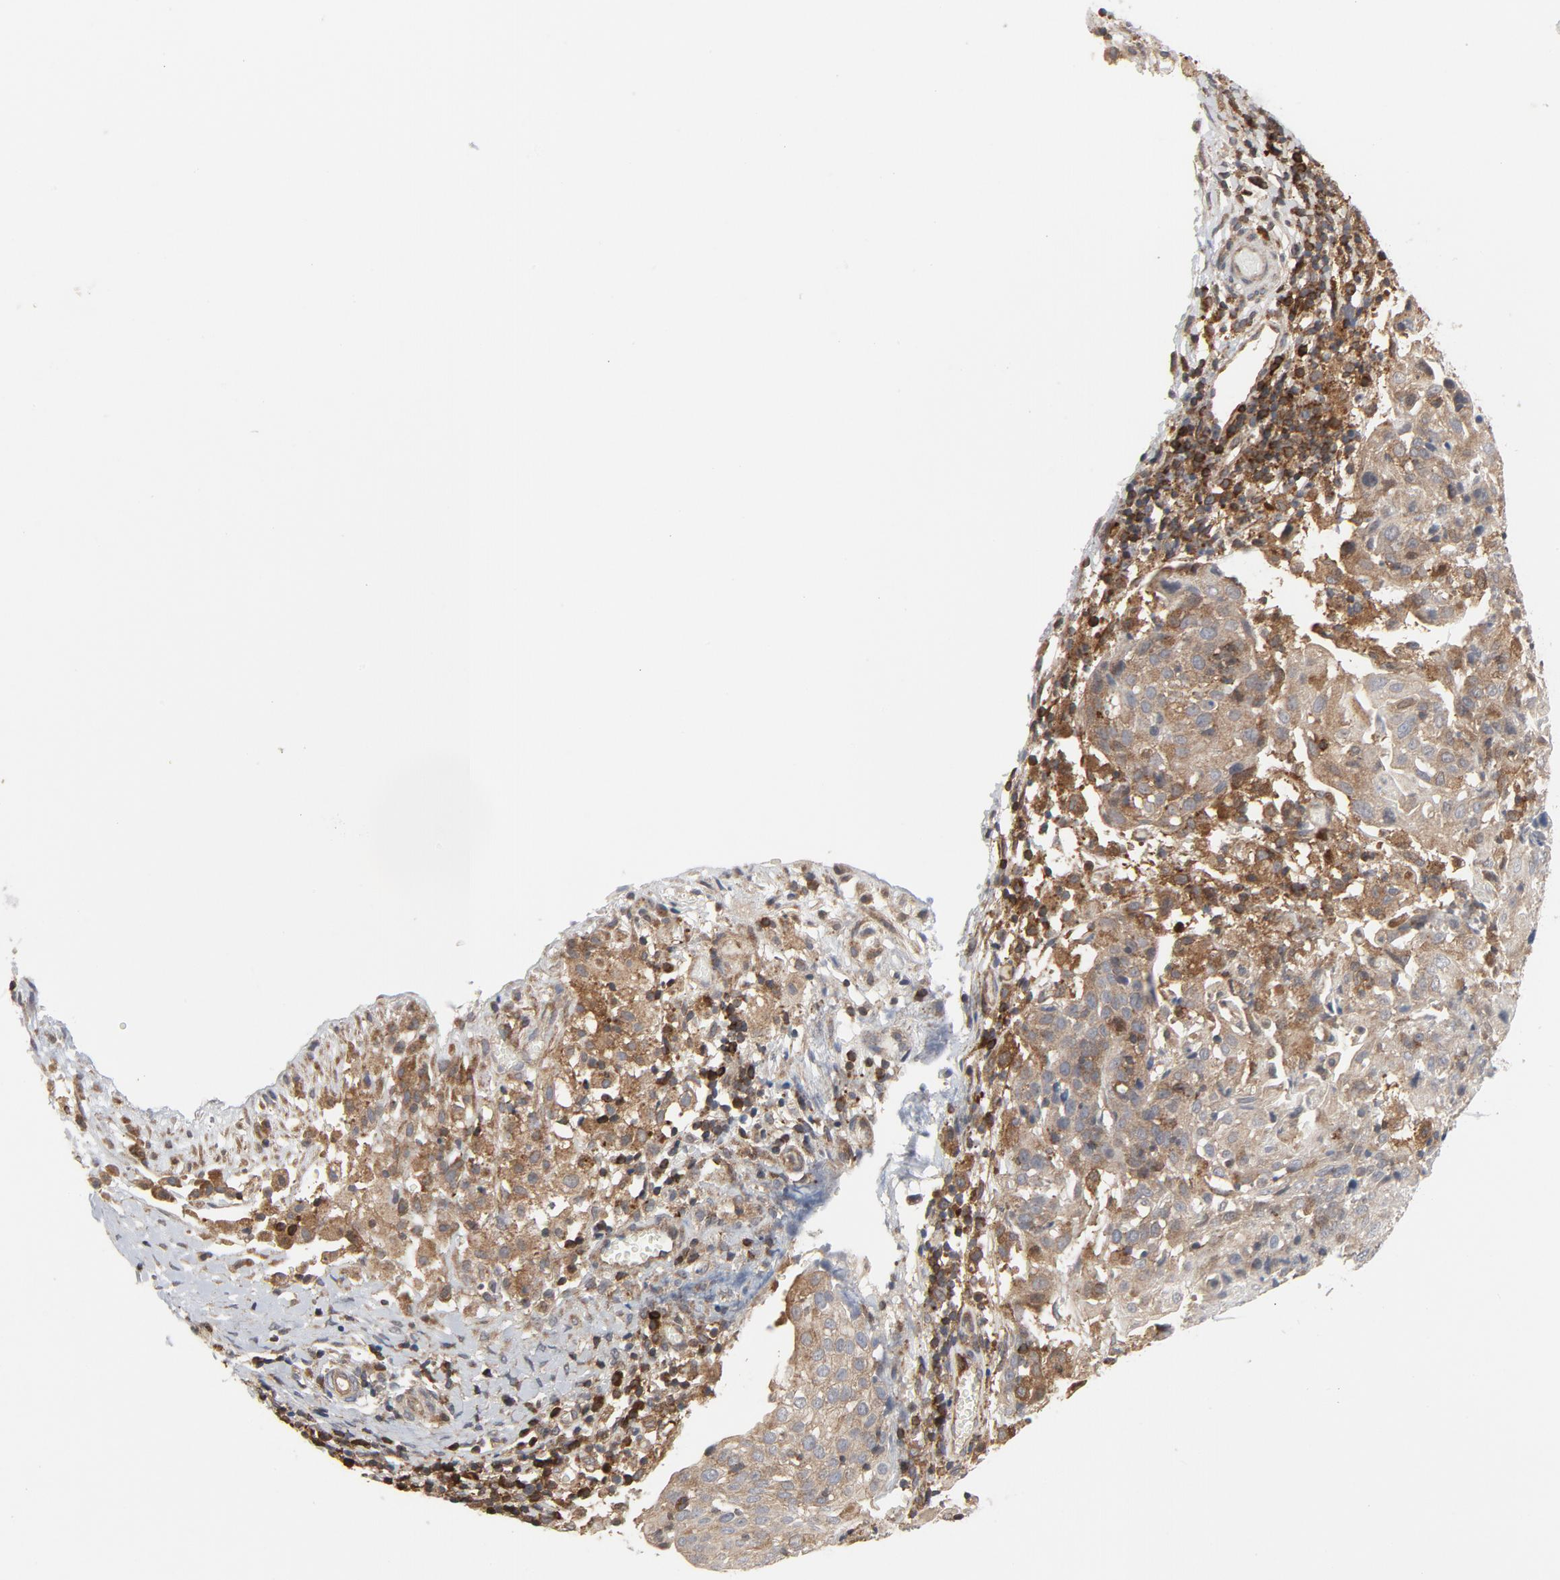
{"staining": {"intensity": "weak", "quantity": ">75%", "location": "cytoplasmic/membranous"}, "tissue": "cervical cancer", "cell_type": "Tumor cells", "image_type": "cancer", "snomed": [{"axis": "morphology", "description": "Normal tissue, NOS"}, {"axis": "morphology", "description": "Squamous cell carcinoma, NOS"}, {"axis": "topography", "description": "Cervix"}], "caption": "This image reveals immunohistochemistry staining of cervical cancer, with low weak cytoplasmic/membranous expression in approximately >75% of tumor cells.", "gene": "TRADD", "patient": {"sex": "female", "age": 67}}